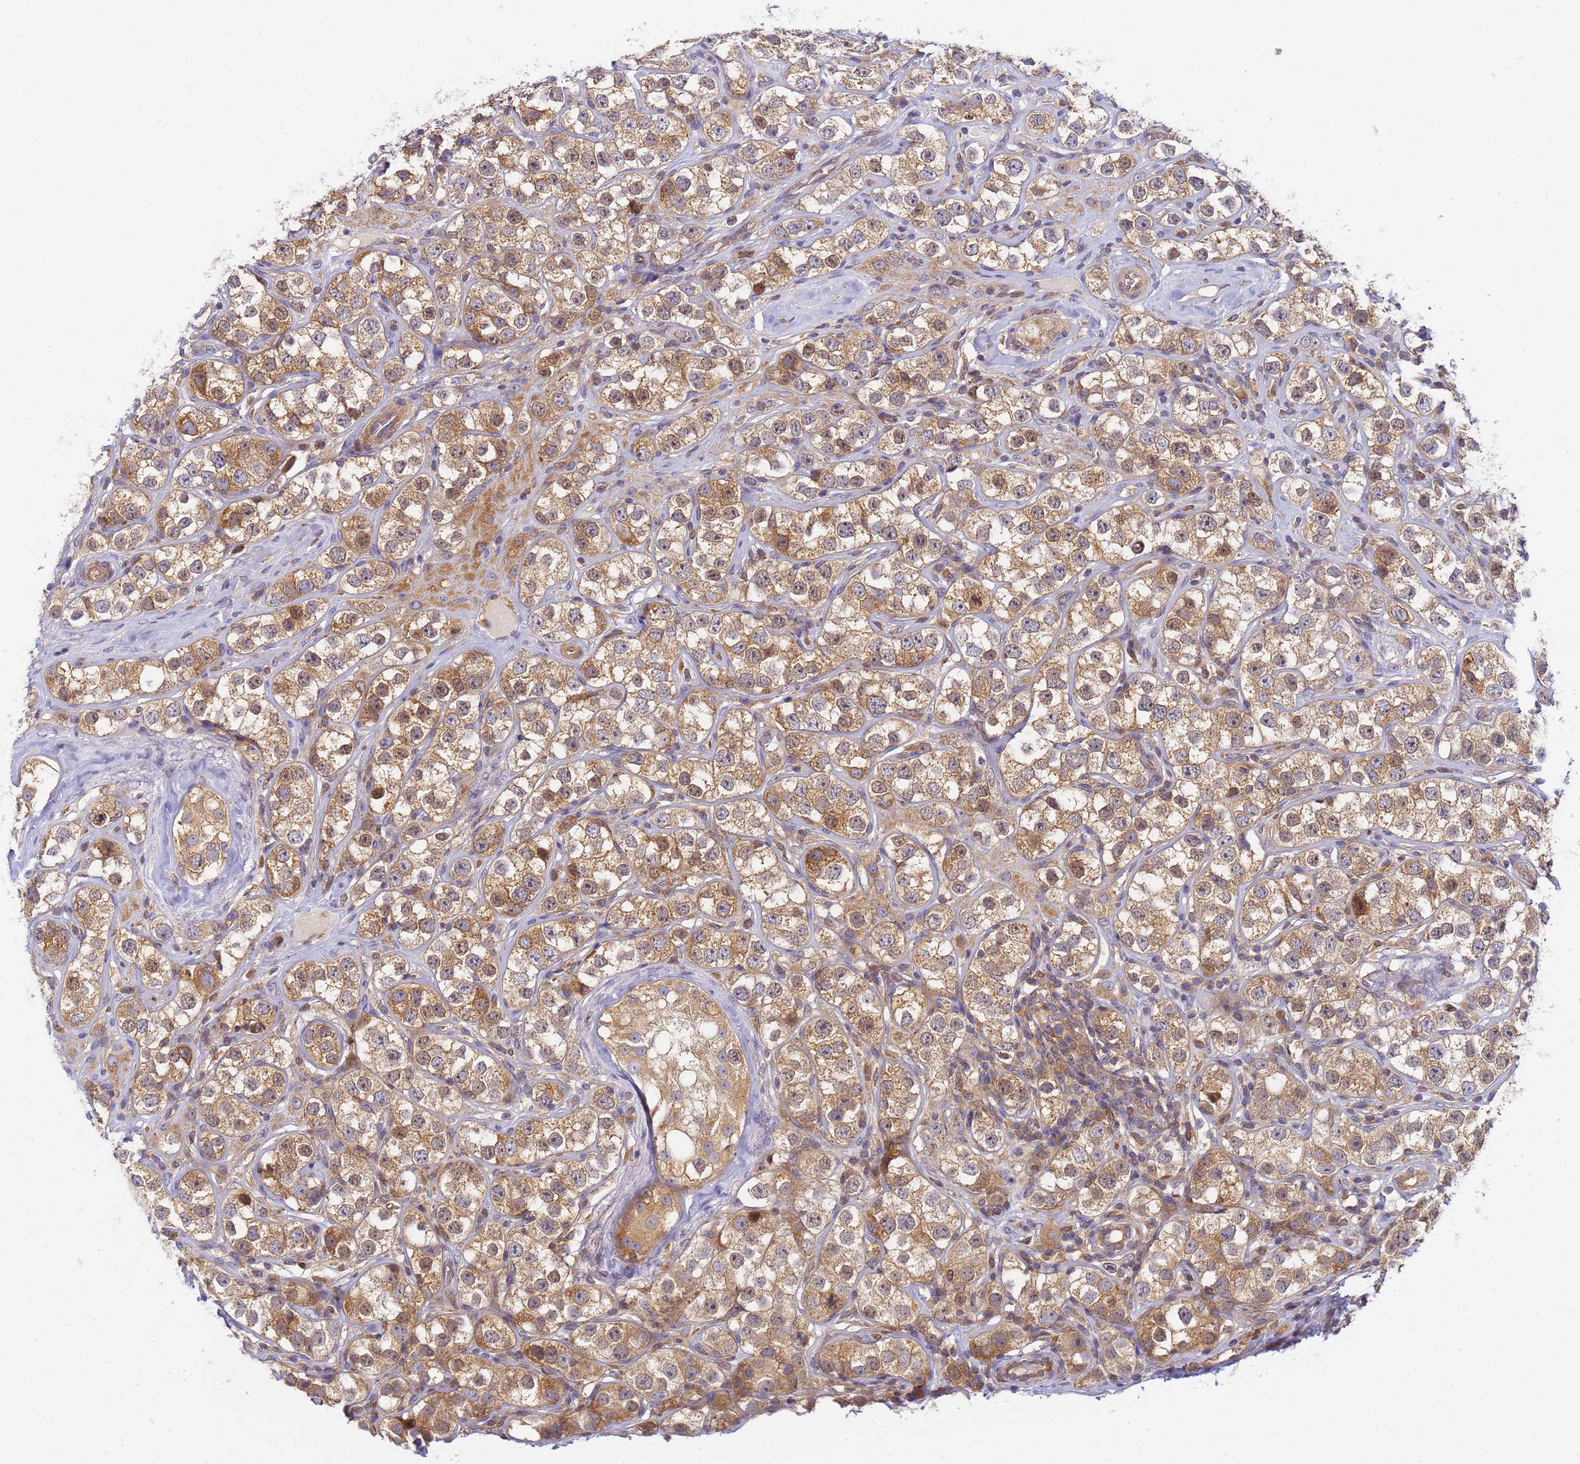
{"staining": {"intensity": "moderate", "quantity": ">75%", "location": "cytoplasmic/membranous"}, "tissue": "testis cancer", "cell_type": "Tumor cells", "image_type": "cancer", "snomed": [{"axis": "morphology", "description": "Seminoma, NOS"}, {"axis": "topography", "description": "Testis"}], "caption": "Protein analysis of seminoma (testis) tissue displays moderate cytoplasmic/membranous positivity in approximately >75% of tumor cells.", "gene": "CHM", "patient": {"sex": "male", "age": 28}}